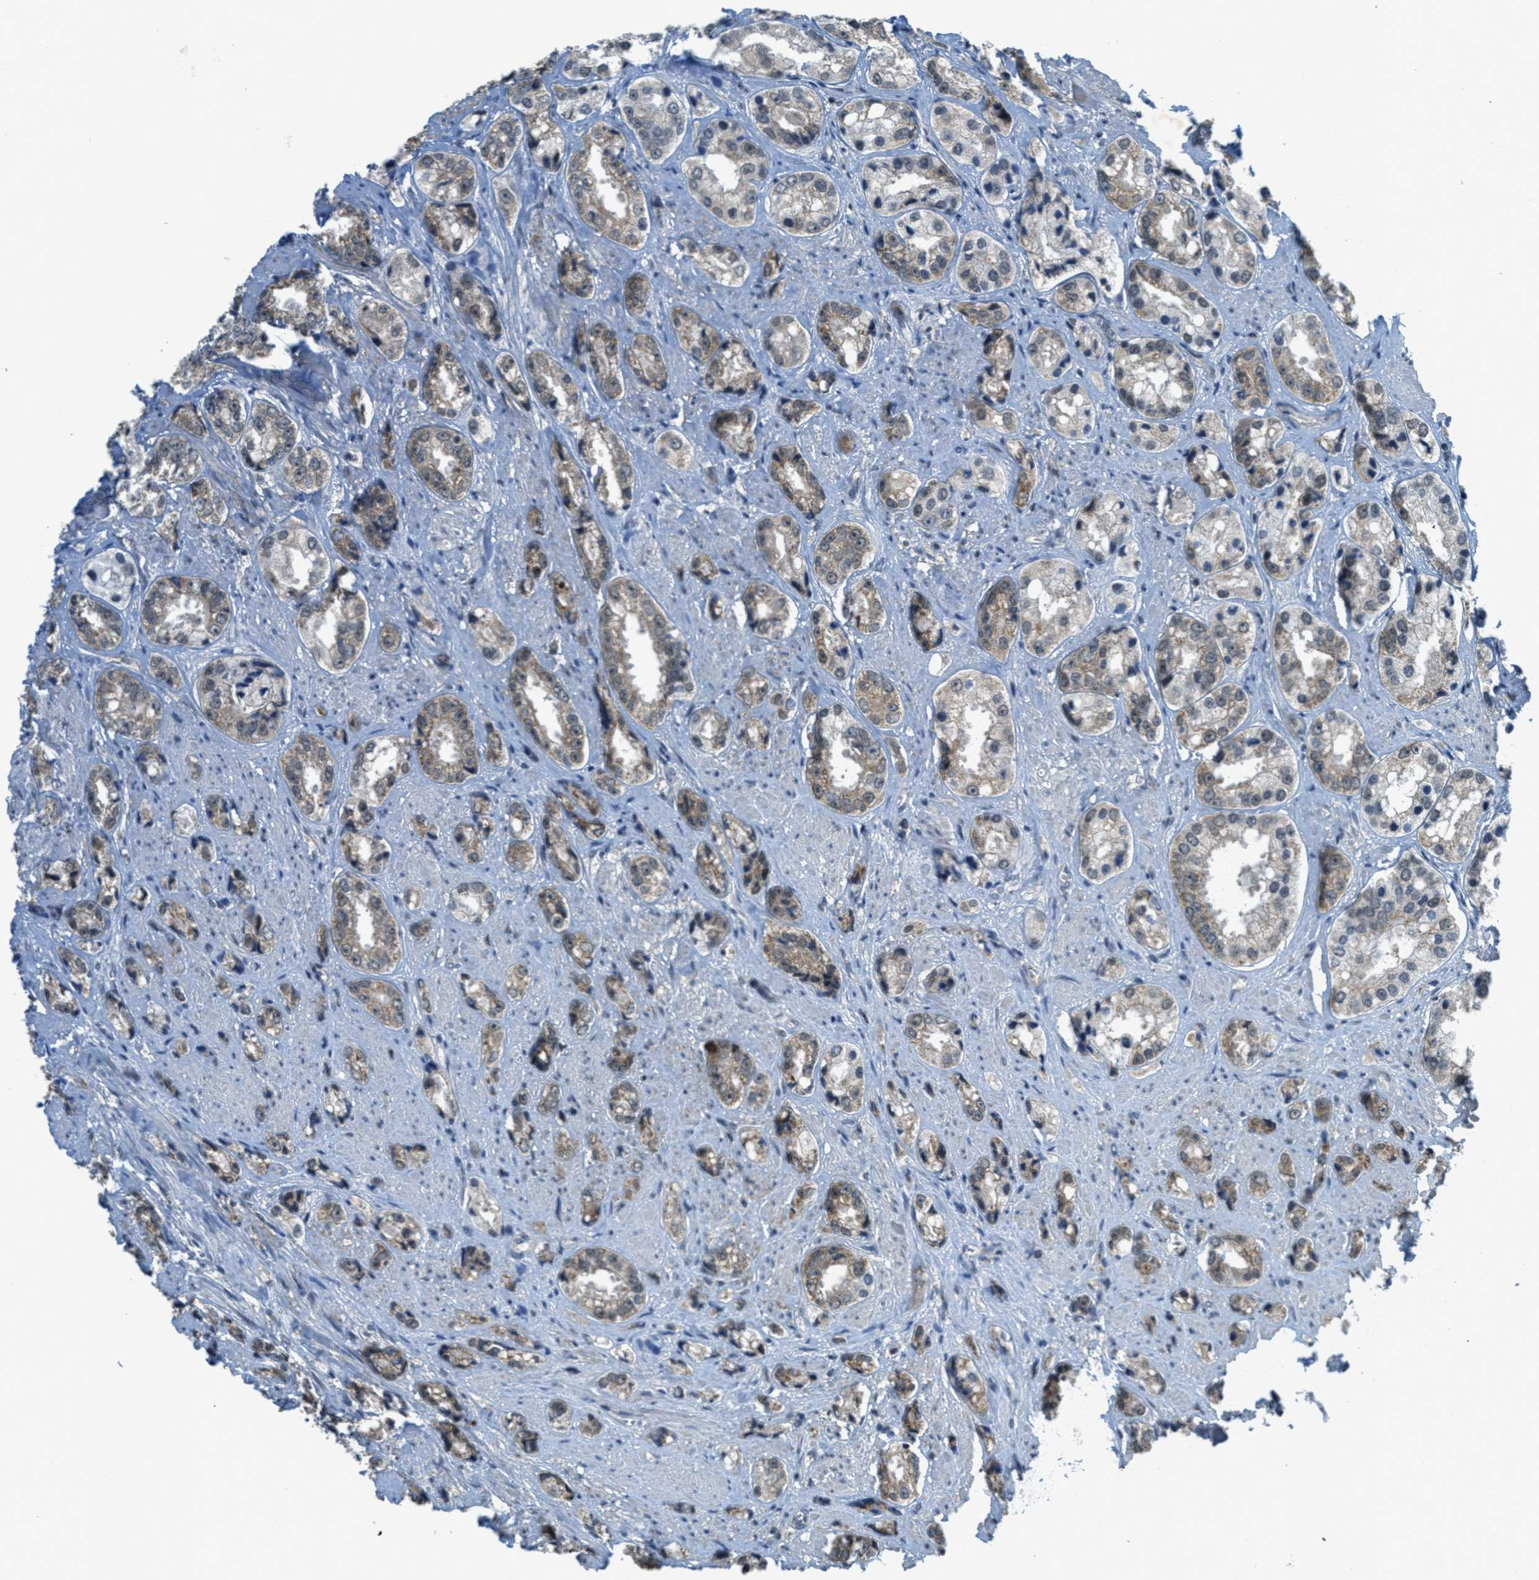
{"staining": {"intensity": "weak", "quantity": "<25%", "location": "cytoplasmic/membranous"}, "tissue": "prostate cancer", "cell_type": "Tumor cells", "image_type": "cancer", "snomed": [{"axis": "morphology", "description": "Adenocarcinoma, High grade"}, {"axis": "topography", "description": "Prostate"}], "caption": "Immunohistochemistry (IHC) histopathology image of human prostate cancer stained for a protein (brown), which displays no staining in tumor cells. (Stains: DAB (3,3'-diaminobenzidine) immunohistochemistry (IHC) with hematoxylin counter stain, Microscopy: brightfield microscopy at high magnification).", "gene": "TCF20", "patient": {"sex": "male", "age": 61}}